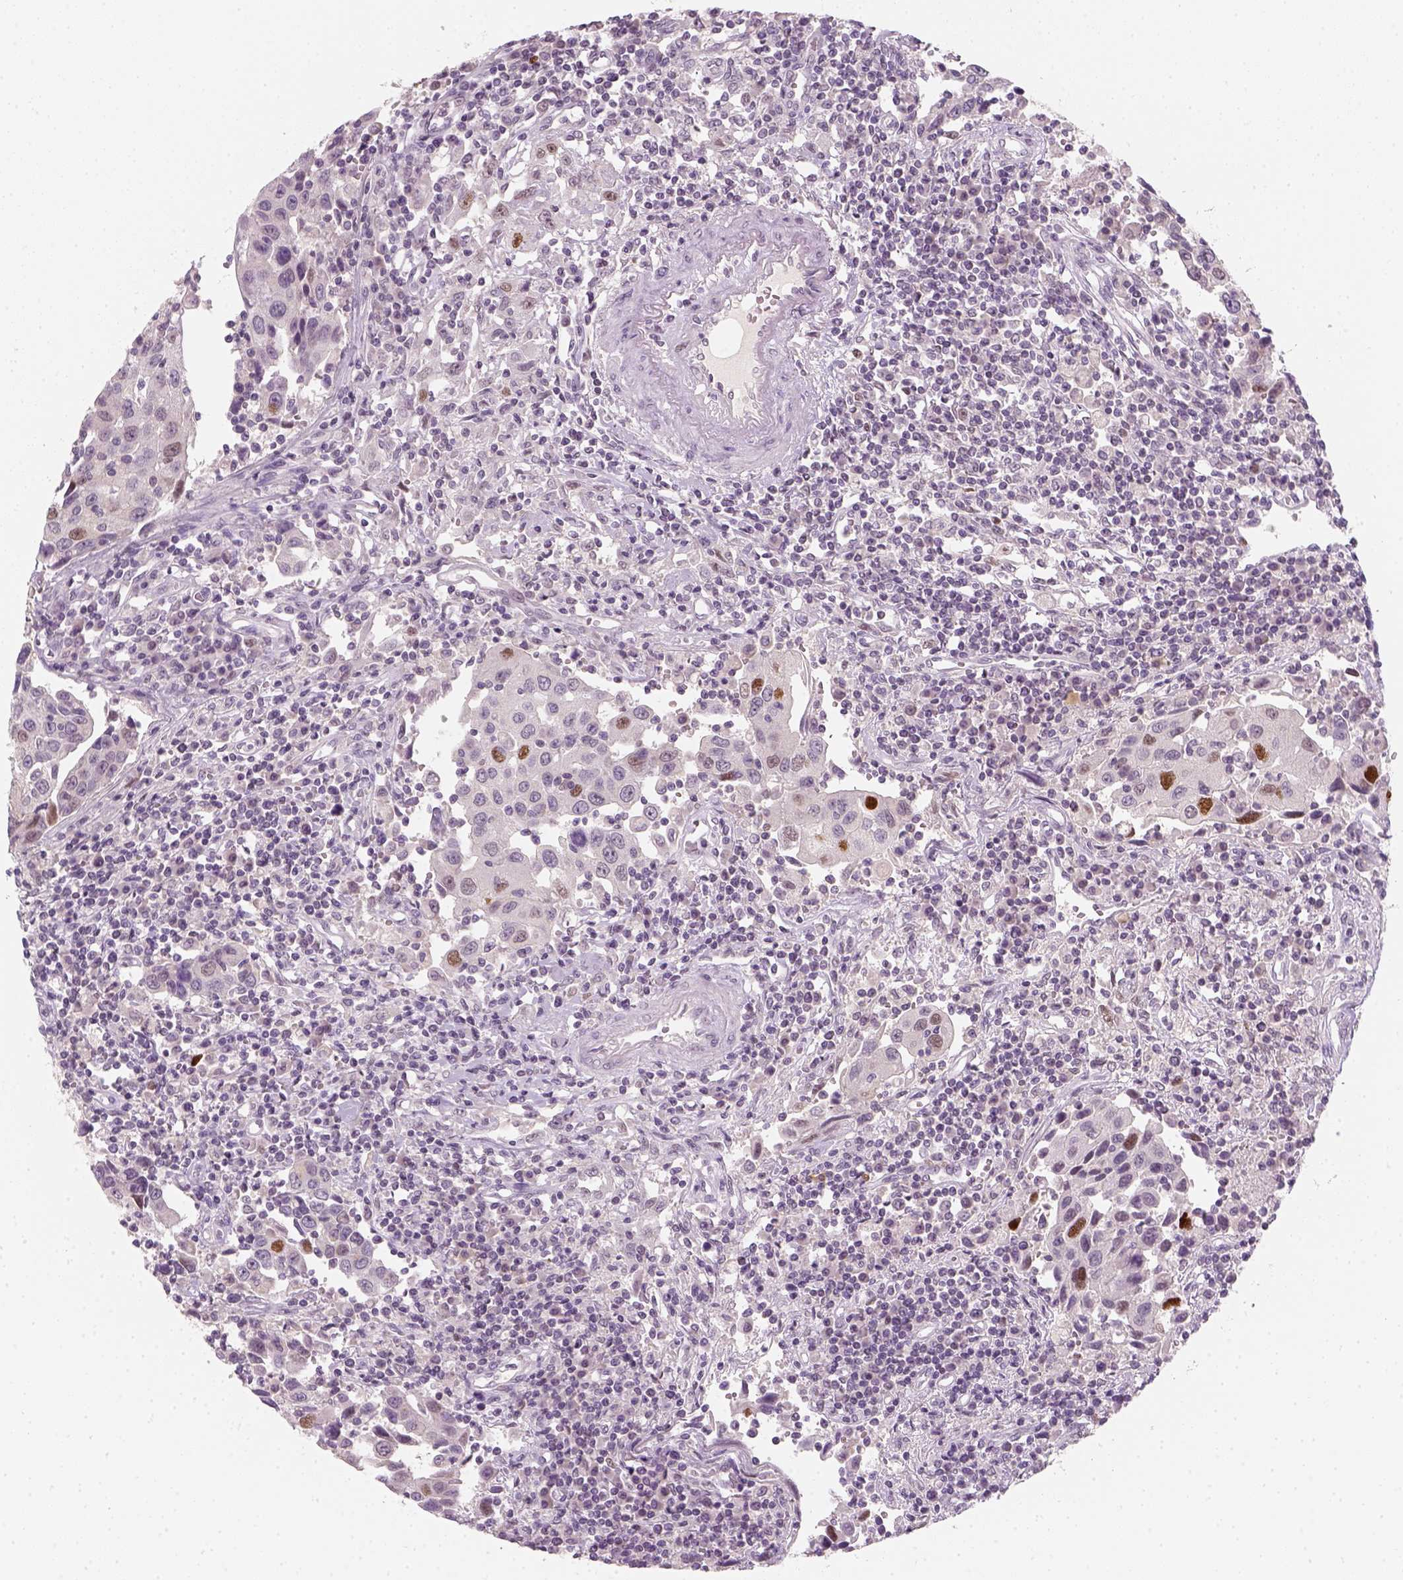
{"staining": {"intensity": "strong", "quantity": "<25%", "location": "nuclear"}, "tissue": "urothelial cancer", "cell_type": "Tumor cells", "image_type": "cancer", "snomed": [{"axis": "morphology", "description": "Urothelial carcinoma, High grade"}, {"axis": "topography", "description": "Urinary bladder"}], "caption": "Urothelial cancer tissue shows strong nuclear staining in about <25% of tumor cells", "gene": "TP53", "patient": {"sex": "female", "age": 85}}